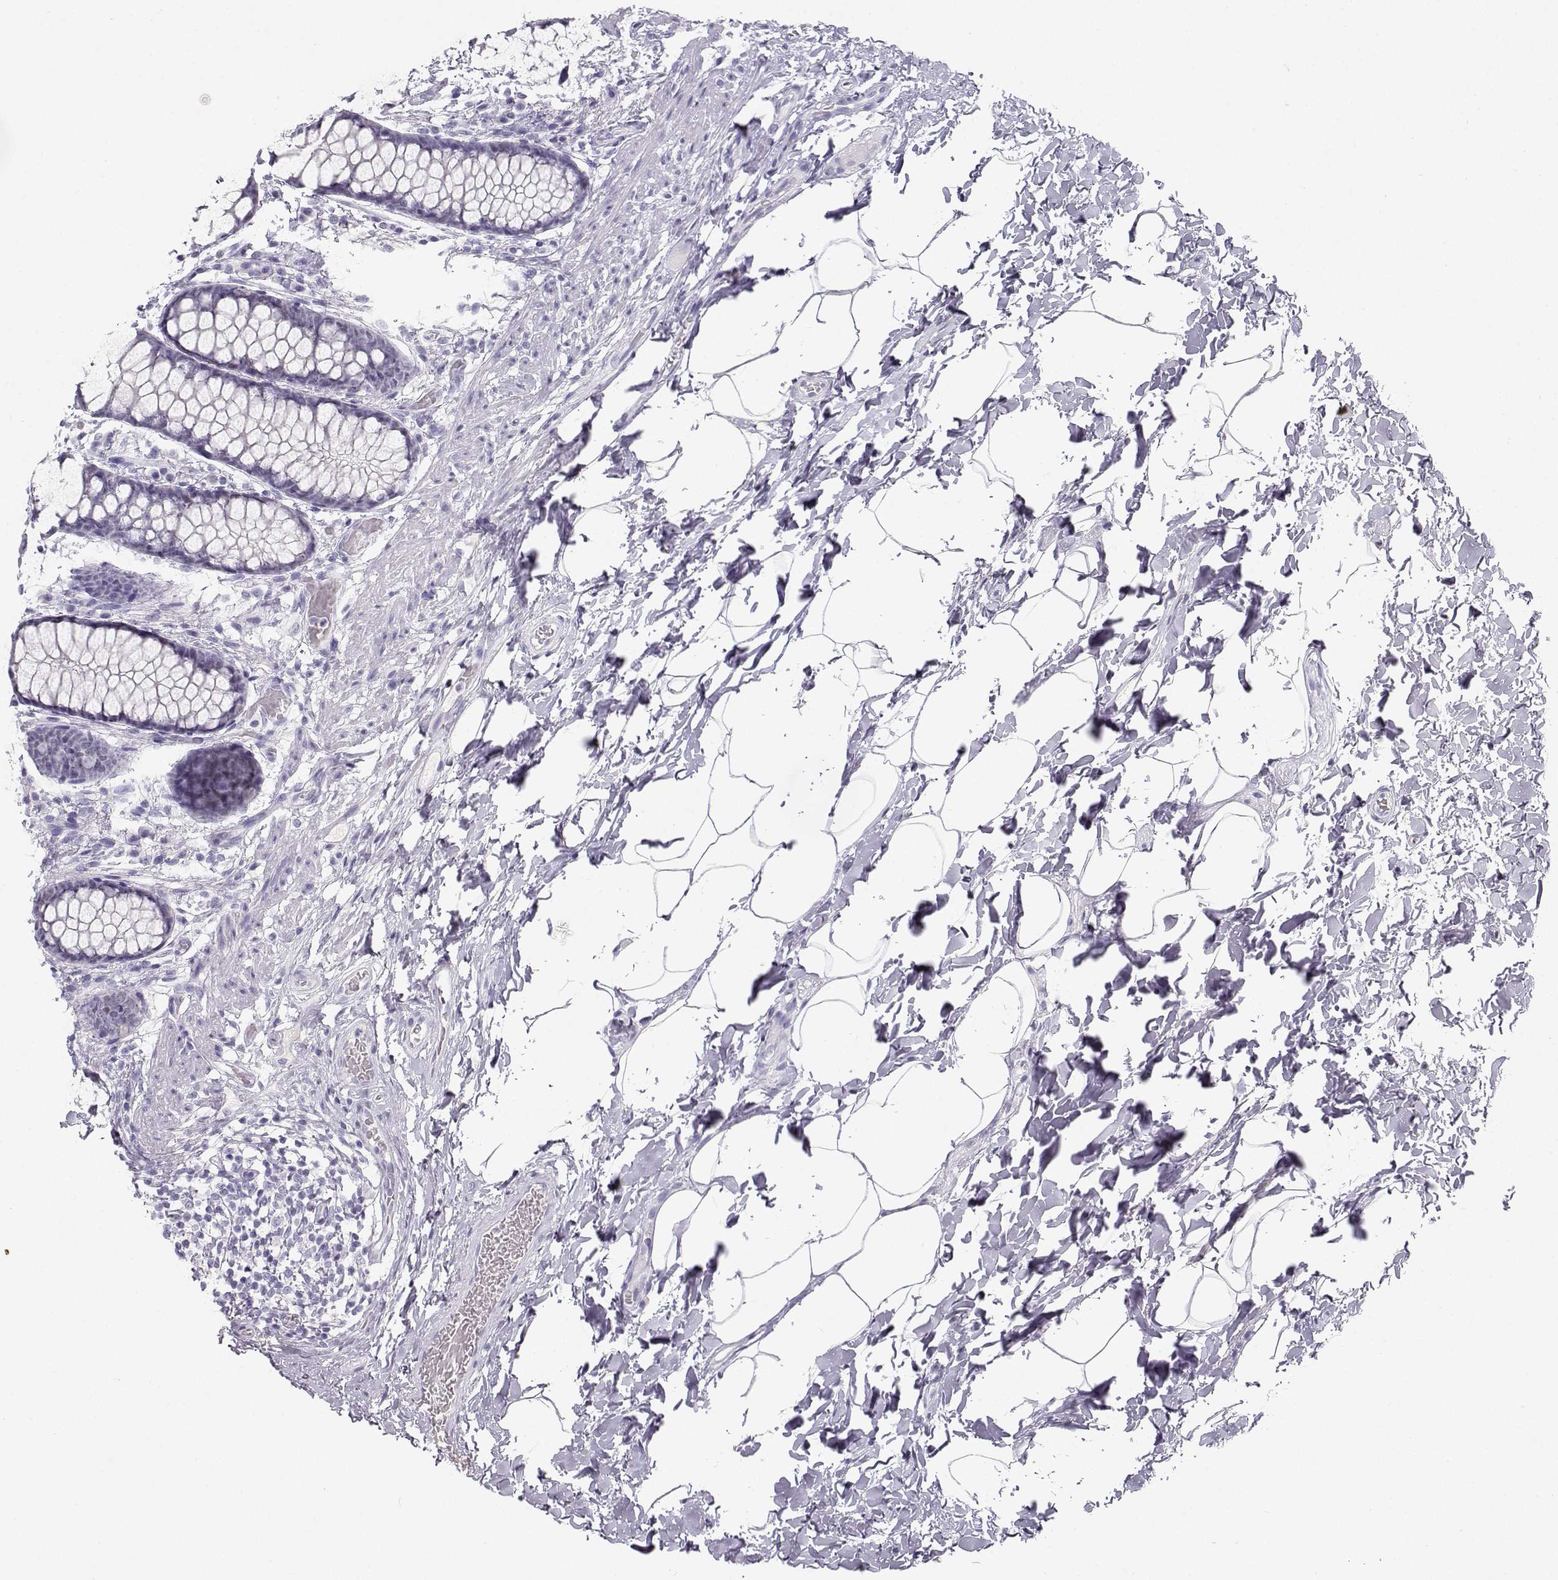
{"staining": {"intensity": "negative", "quantity": "none", "location": "none"}, "tissue": "rectum", "cell_type": "Glandular cells", "image_type": "normal", "snomed": [{"axis": "morphology", "description": "Normal tissue, NOS"}, {"axis": "topography", "description": "Rectum"}], "caption": "Immunohistochemical staining of benign human rectum displays no significant expression in glandular cells.", "gene": "OPN5", "patient": {"sex": "female", "age": 62}}